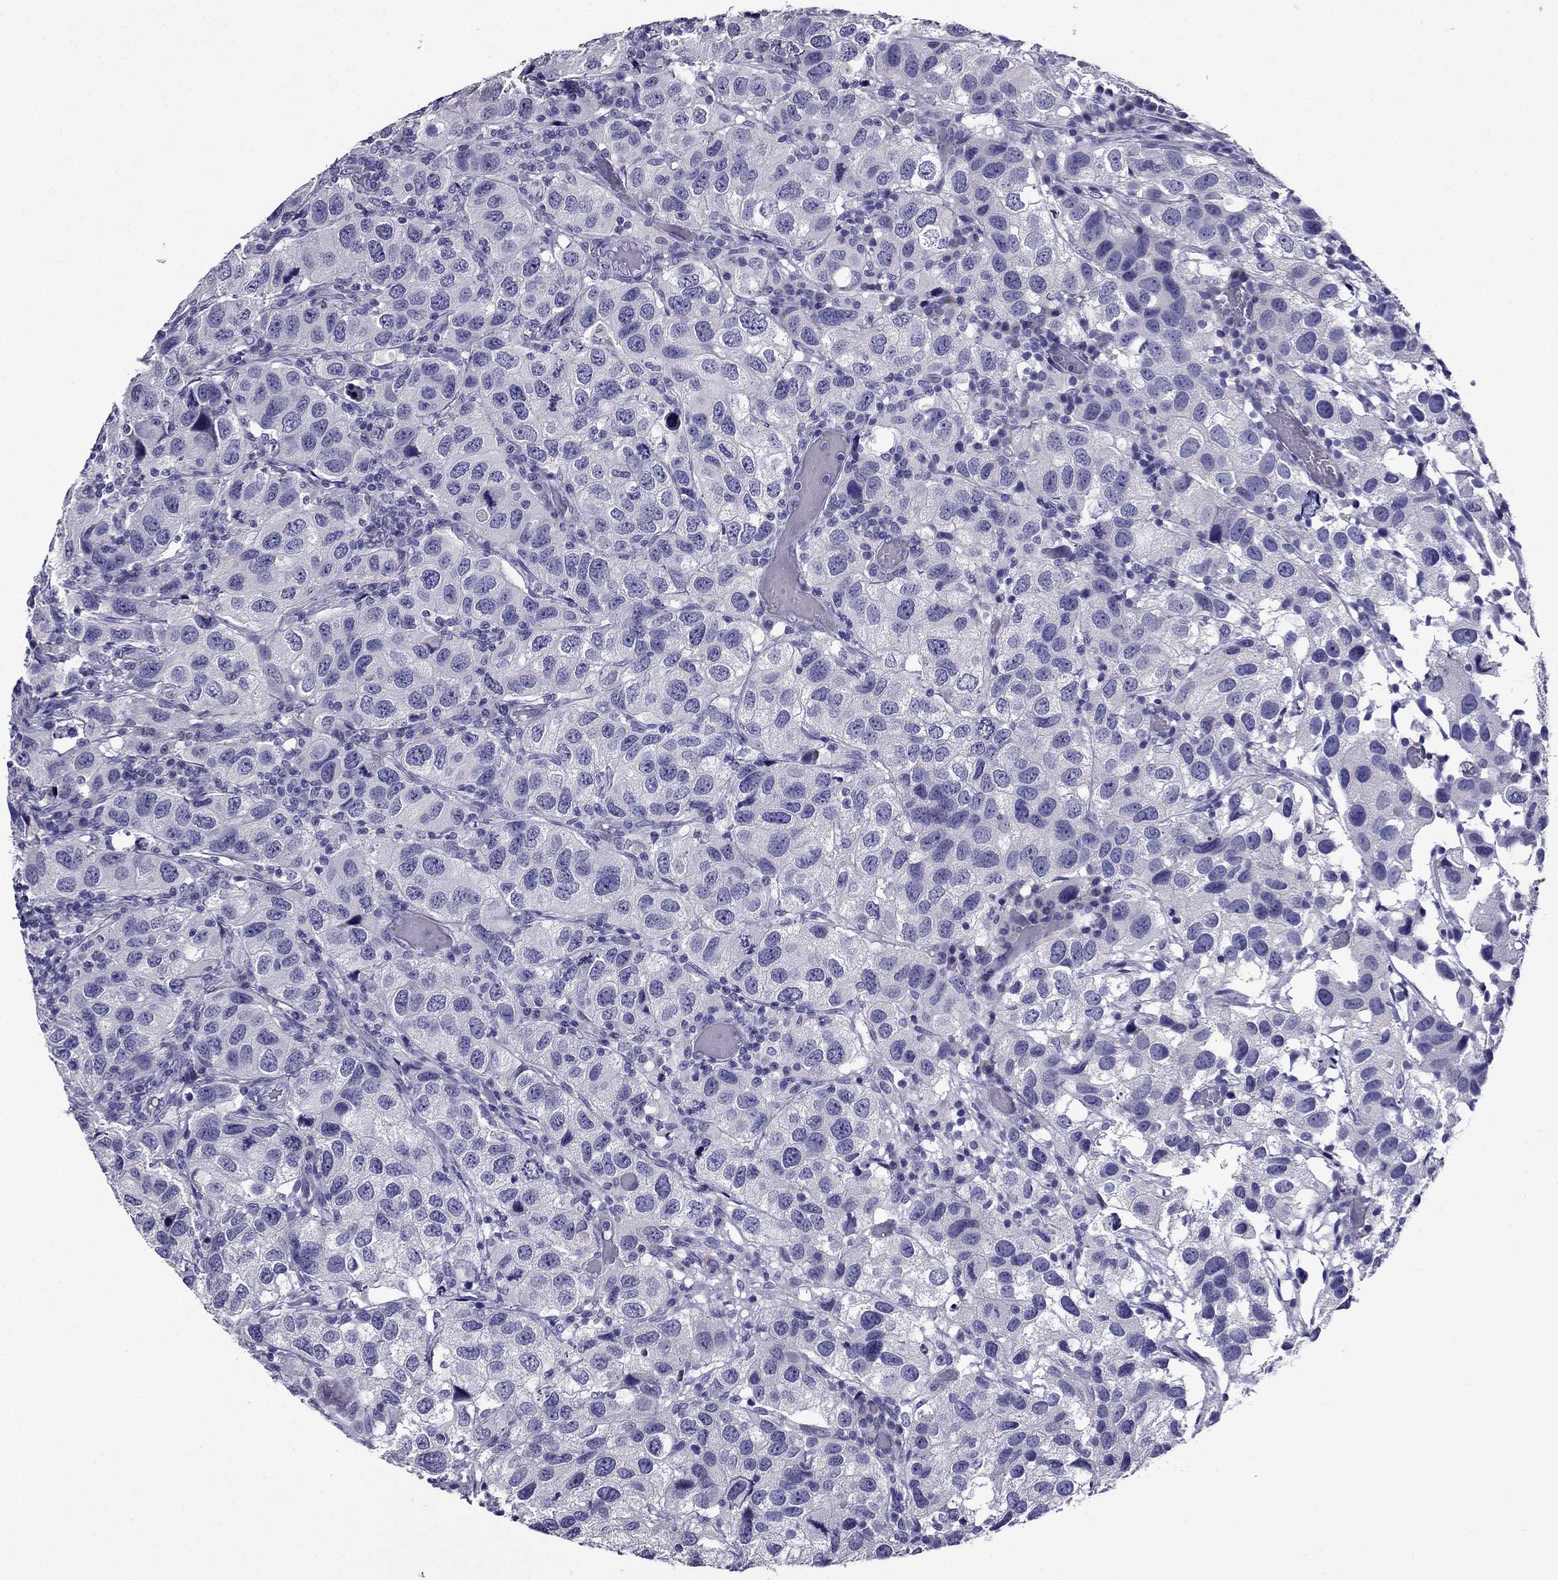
{"staining": {"intensity": "negative", "quantity": "none", "location": "none"}, "tissue": "urothelial cancer", "cell_type": "Tumor cells", "image_type": "cancer", "snomed": [{"axis": "morphology", "description": "Urothelial carcinoma, High grade"}, {"axis": "topography", "description": "Urinary bladder"}], "caption": "Immunohistochemical staining of human urothelial cancer exhibits no significant positivity in tumor cells. (DAB (3,3'-diaminobenzidine) immunohistochemistry (IHC) with hematoxylin counter stain).", "gene": "ZNF541", "patient": {"sex": "male", "age": 79}}